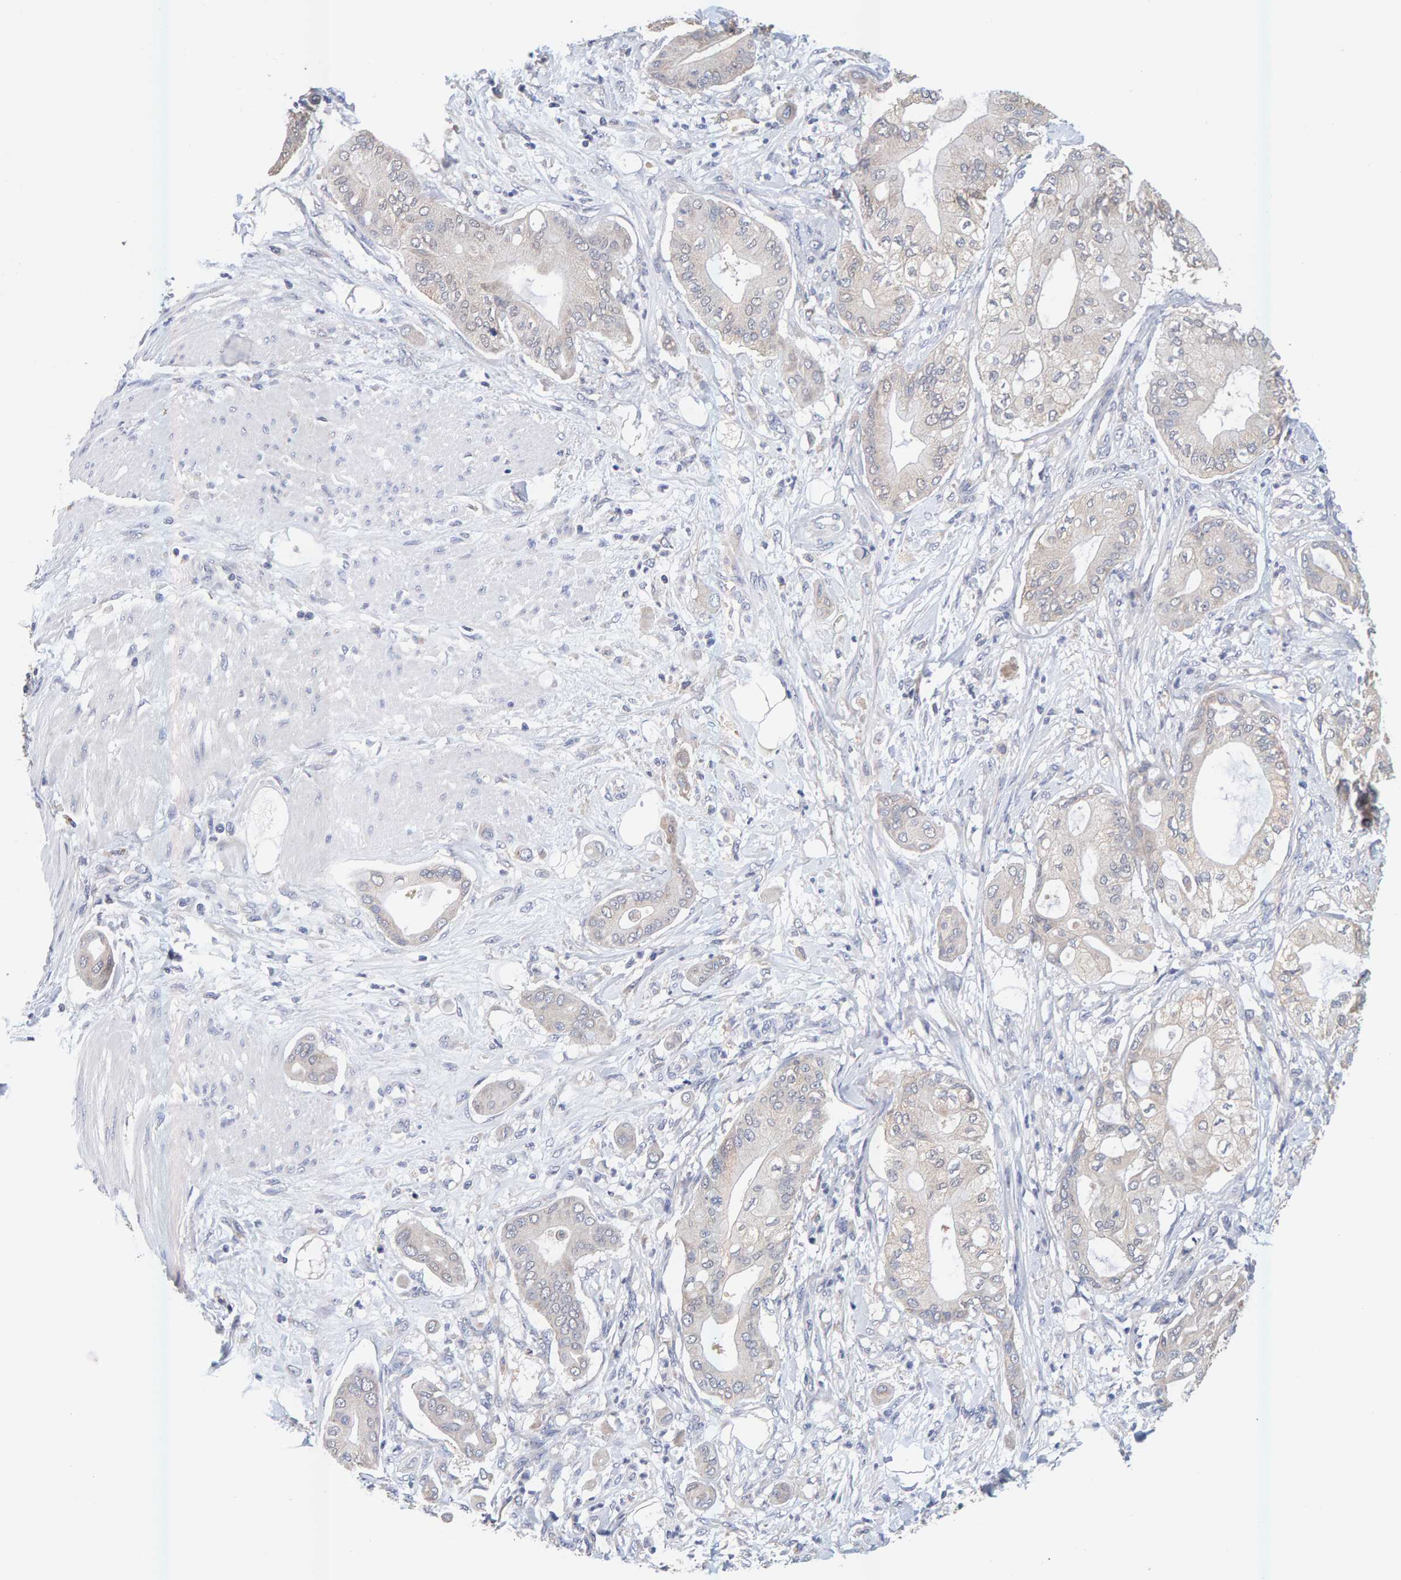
{"staining": {"intensity": "weak", "quantity": "25%-75%", "location": "cytoplasmic/membranous"}, "tissue": "pancreatic cancer", "cell_type": "Tumor cells", "image_type": "cancer", "snomed": [{"axis": "morphology", "description": "Adenocarcinoma, NOS"}, {"axis": "morphology", "description": "Adenocarcinoma, metastatic, NOS"}, {"axis": "topography", "description": "Lymph node"}, {"axis": "topography", "description": "Pancreas"}, {"axis": "topography", "description": "Duodenum"}], "caption": "Immunohistochemistry (IHC) micrograph of pancreatic cancer (metastatic adenocarcinoma) stained for a protein (brown), which demonstrates low levels of weak cytoplasmic/membranous expression in approximately 25%-75% of tumor cells.", "gene": "SGPL1", "patient": {"sex": "female", "age": 64}}